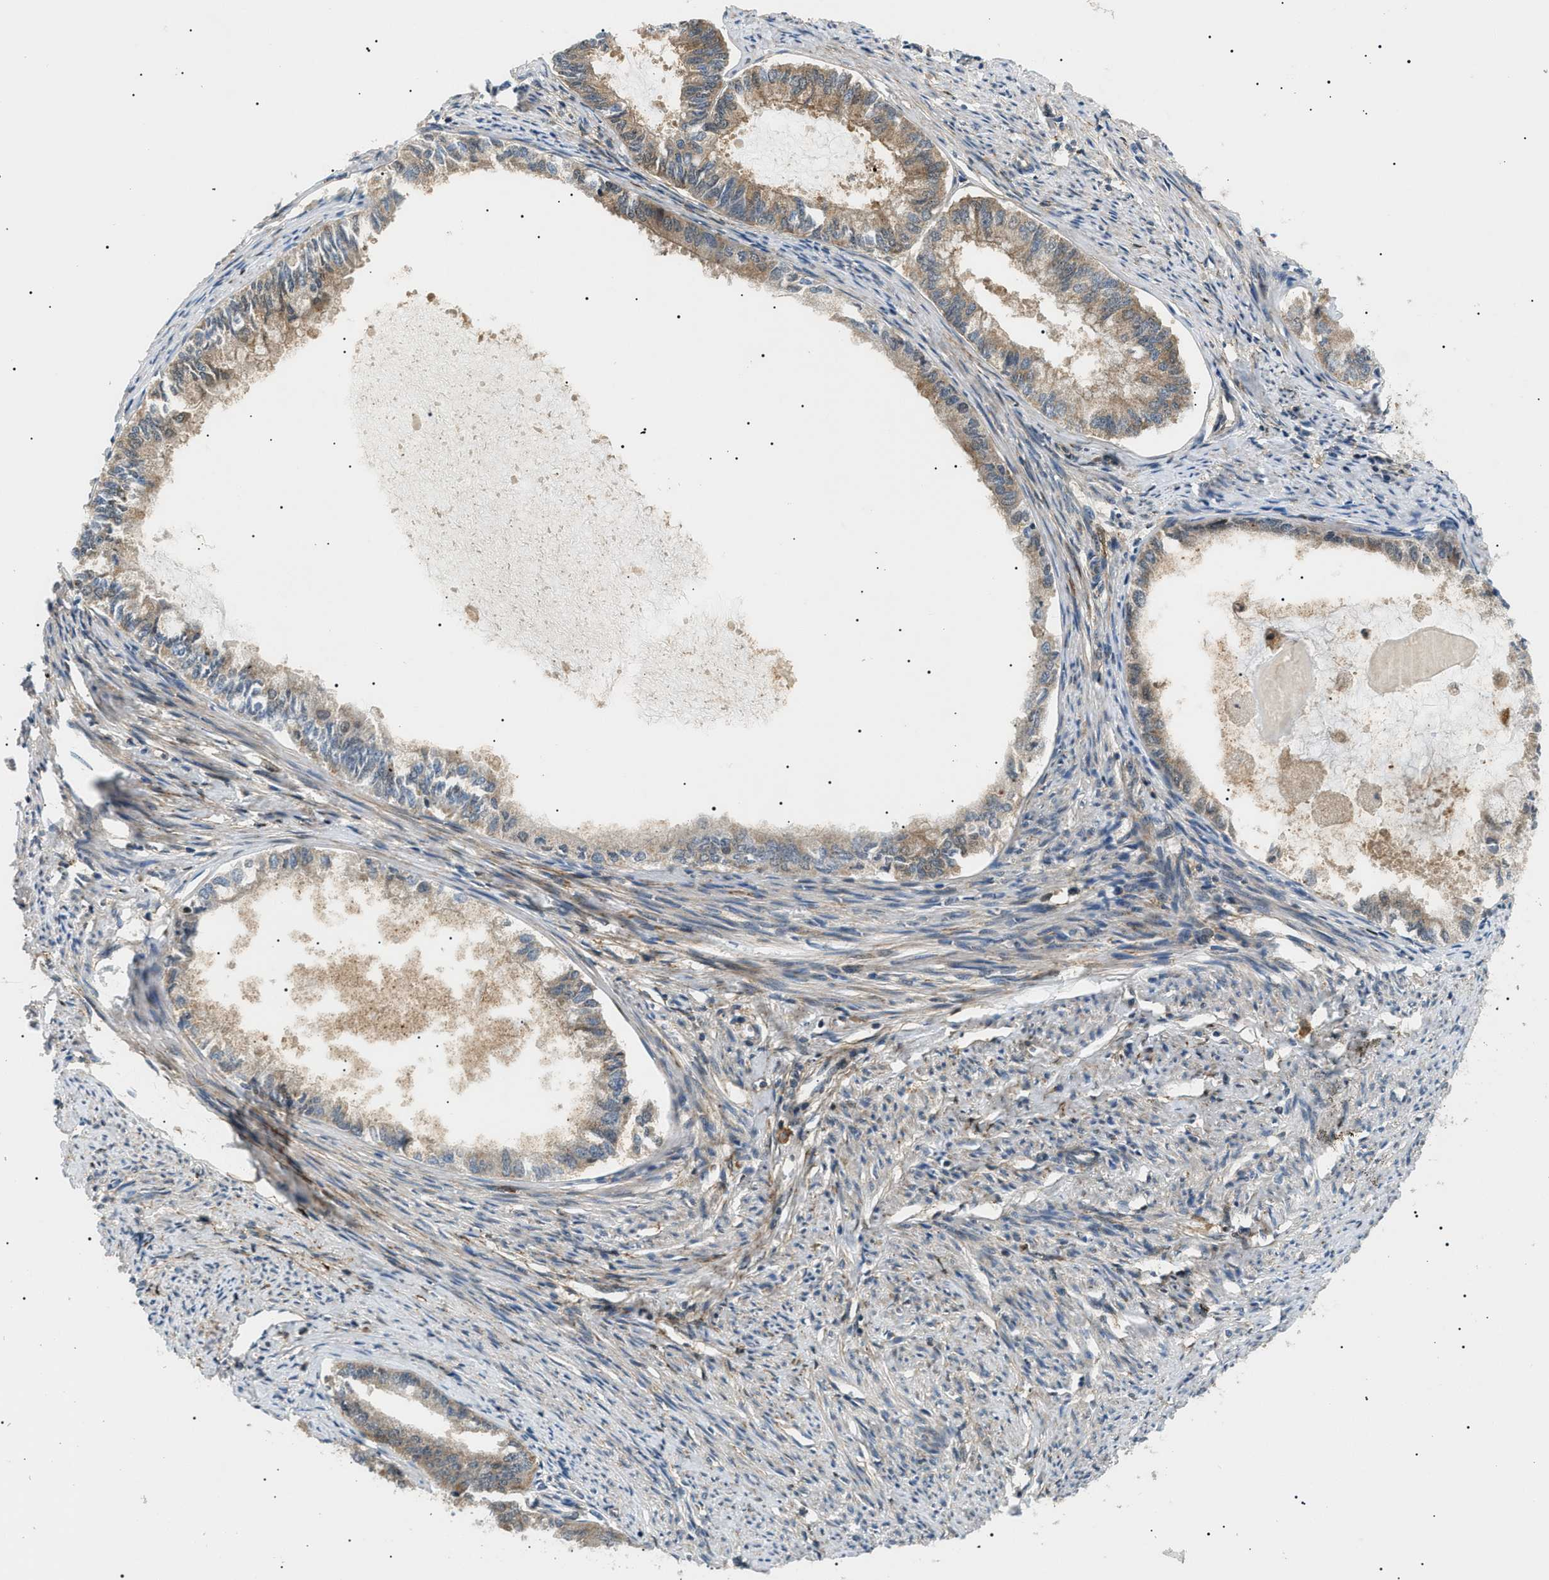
{"staining": {"intensity": "moderate", "quantity": ">75%", "location": "cytoplasmic/membranous"}, "tissue": "endometrial cancer", "cell_type": "Tumor cells", "image_type": "cancer", "snomed": [{"axis": "morphology", "description": "Adenocarcinoma, NOS"}, {"axis": "topography", "description": "Endometrium"}], "caption": "Tumor cells exhibit medium levels of moderate cytoplasmic/membranous positivity in approximately >75% of cells in human endometrial cancer.", "gene": "ATP6AP1", "patient": {"sex": "female", "age": 86}}